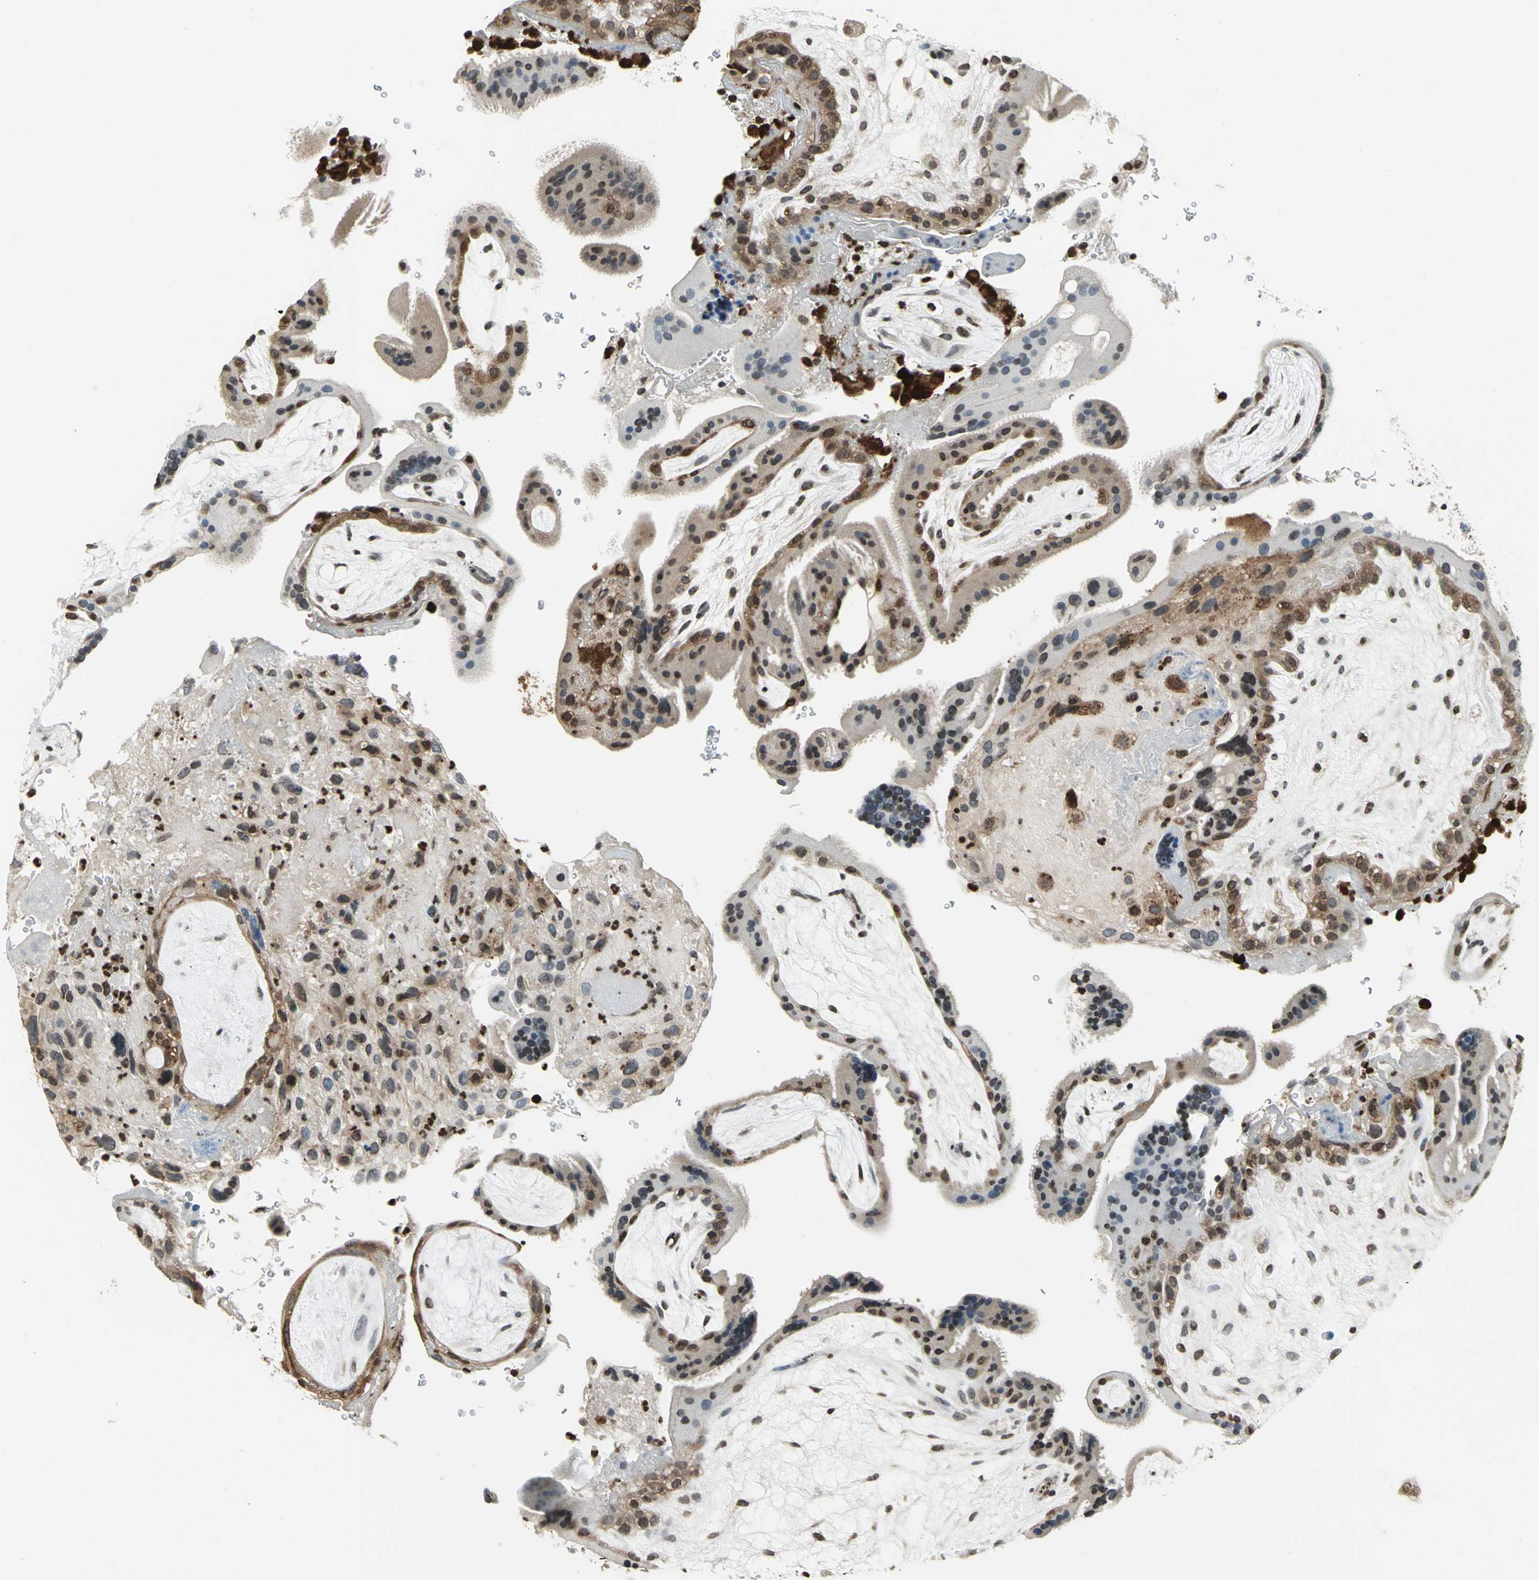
{"staining": {"intensity": "strong", "quantity": "25%-75%", "location": "cytoplasmic/membranous,nuclear"}, "tissue": "placenta", "cell_type": "Decidual cells", "image_type": "normal", "snomed": [{"axis": "morphology", "description": "Normal tissue, NOS"}, {"axis": "topography", "description": "Placenta"}], "caption": "Brown immunohistochemical staining in benign human placenta displays strong cytoplasmic/membranous,nuclear staining in about 25%-75% of decidual cells.", "gene": "LGALS3", "patient": {"sex": "female", "age": 19}}